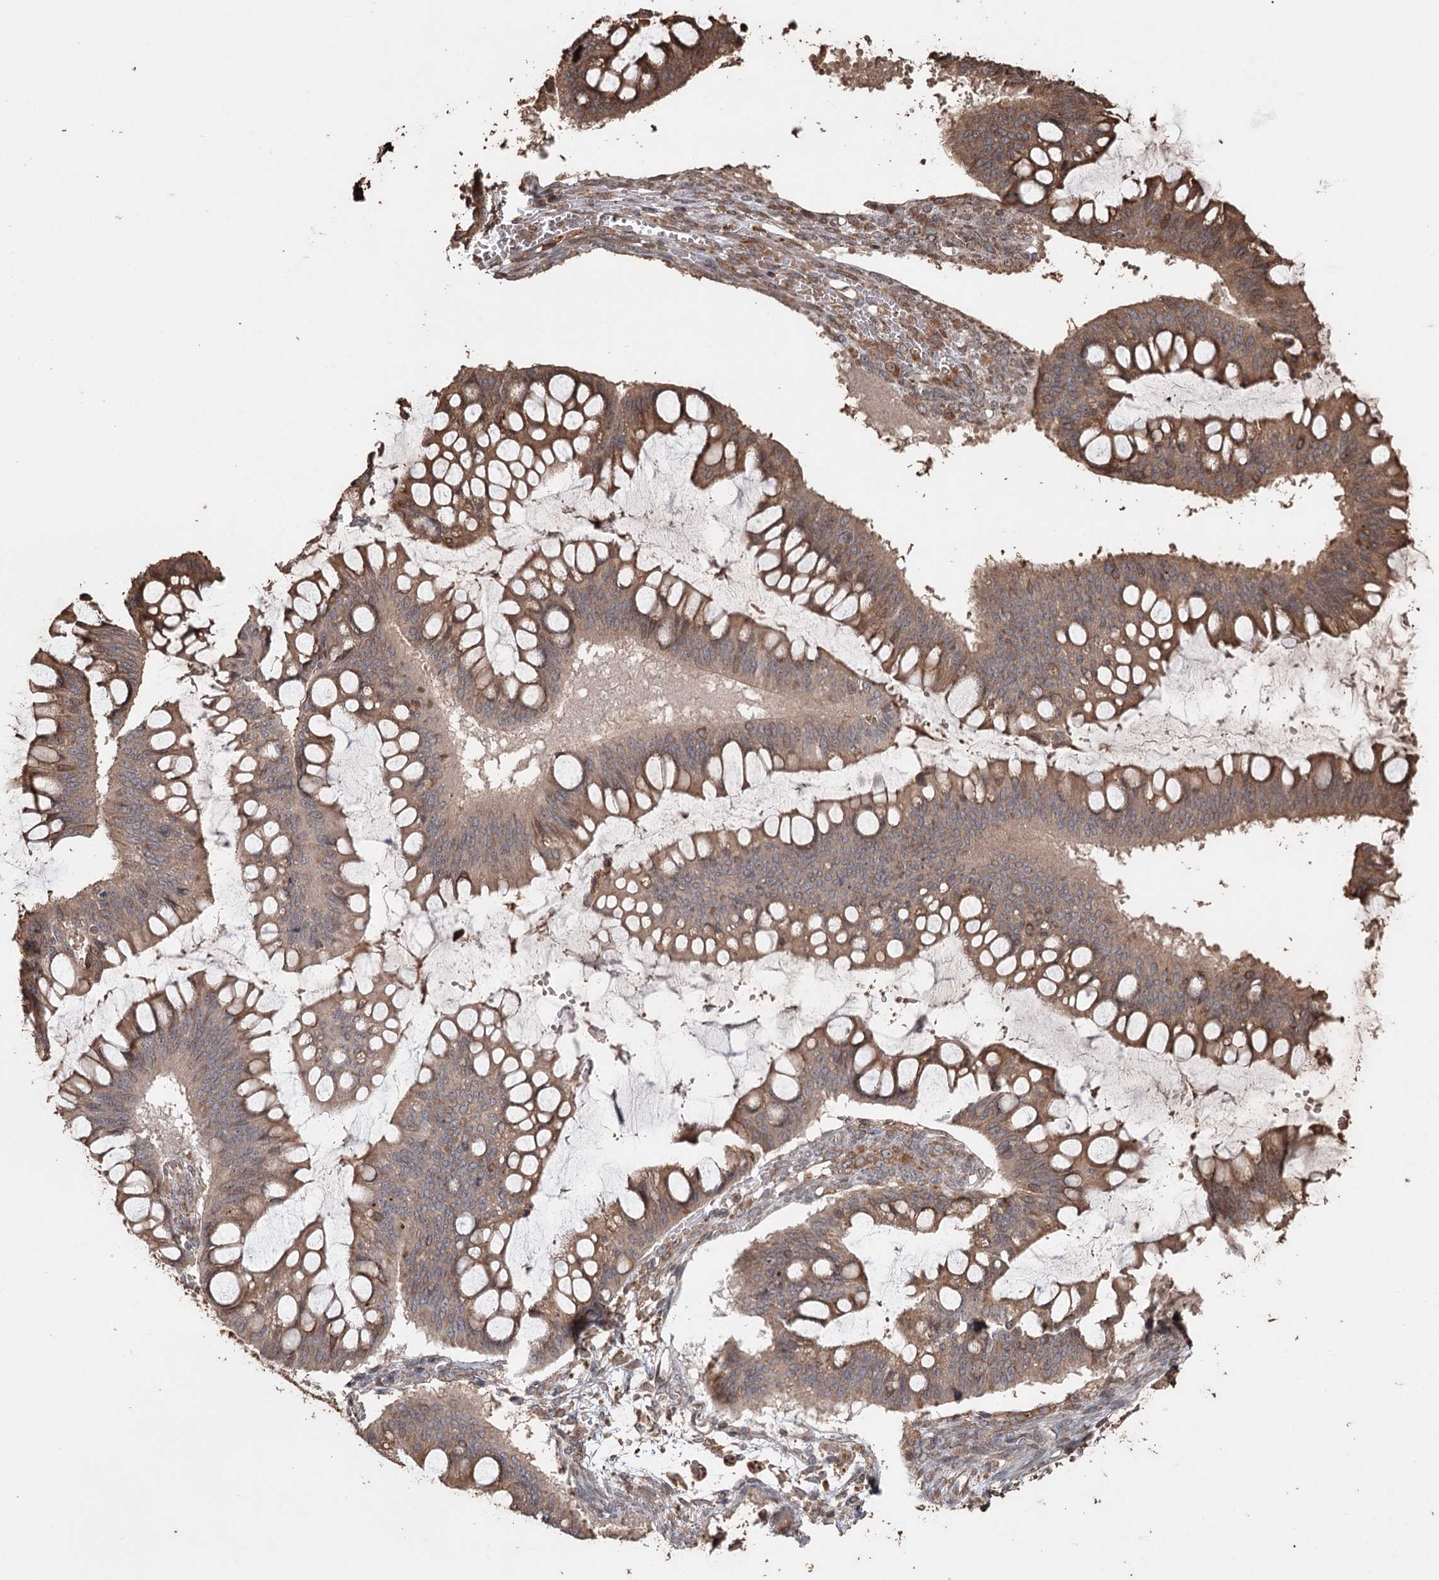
{"staining": {"intensity": "moderate", "quantity": ">75%", "location": "cytoplasmic/membranous"}, "tissue": "ovarian cancer", "cell_type": "Tumor cells", "image_type": "cancer", "snomed": [{"axis": "morphology", "description": "Cystadenocarcinoma, mucinous, NOS"}, {"axis": "topography", "description": "Ovary"}], "caption": "Brown immunohistochemical staining in ovarian cancer (mucinous cystadenocarcinoma) demonstrates moderate cytoplasmic/membranous staining in approximately >75% of tumor cells.", "gene": "SYVN1", "patient": {"sex": "female", "age": 73}}